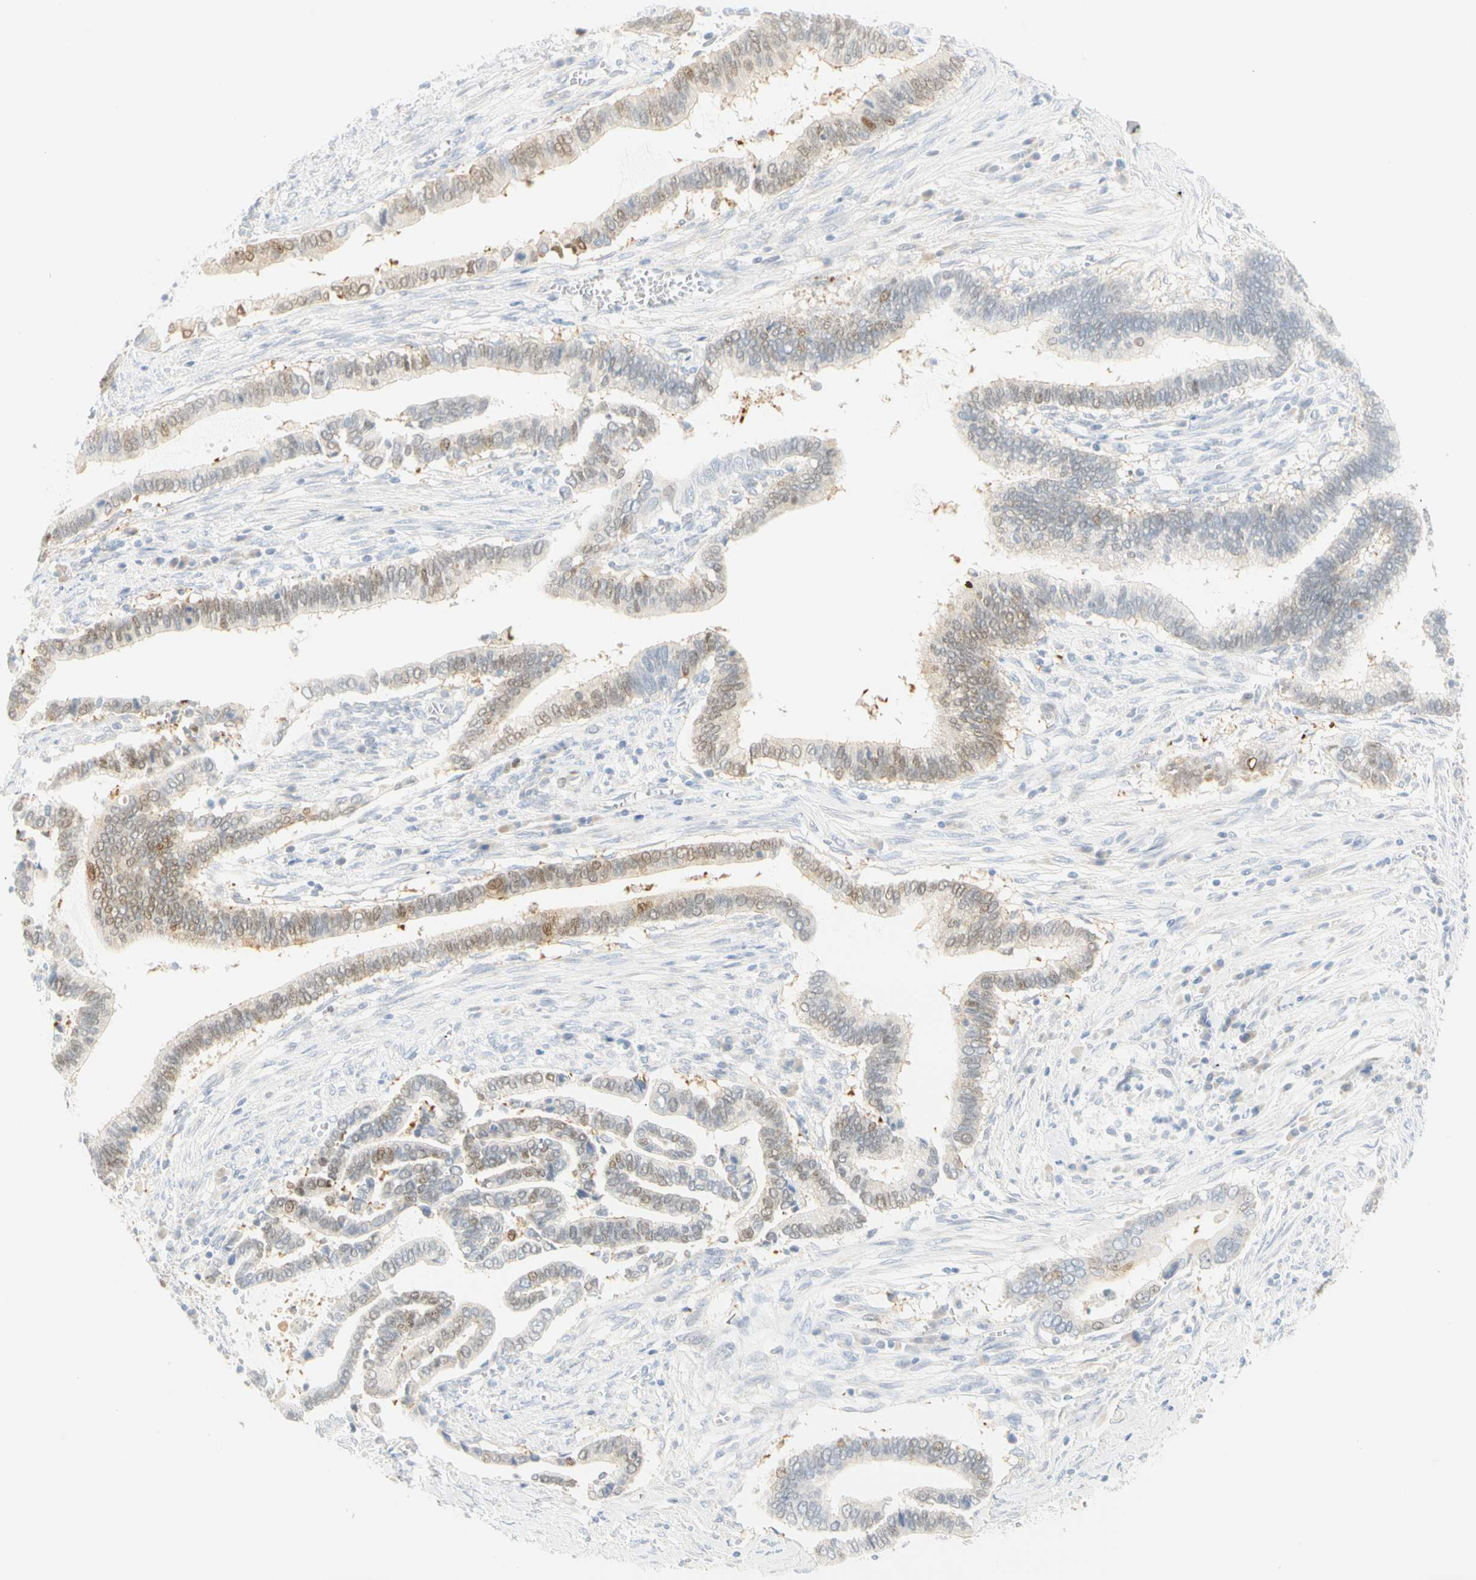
{"staining": {"intensity": "weak", "quantity": "<25%", "location": "cytoplasmic/membranous"}, "tissue": "cervical cancer", "cell_type": "Tumor cells", "image_type": "cancer", "snomed": [{"axis": "morphology", "description": "Adenocarcinoma, NOS"}, {"axis": "topography", "description": "Cervix"}], "caption": "Immunohistochemical staining of human cervical adenocarcinoma demonstrates no significant staining in tumor cells.", "gene": "SELENBP1", "patient": {"sex": "female", "age": 44}}